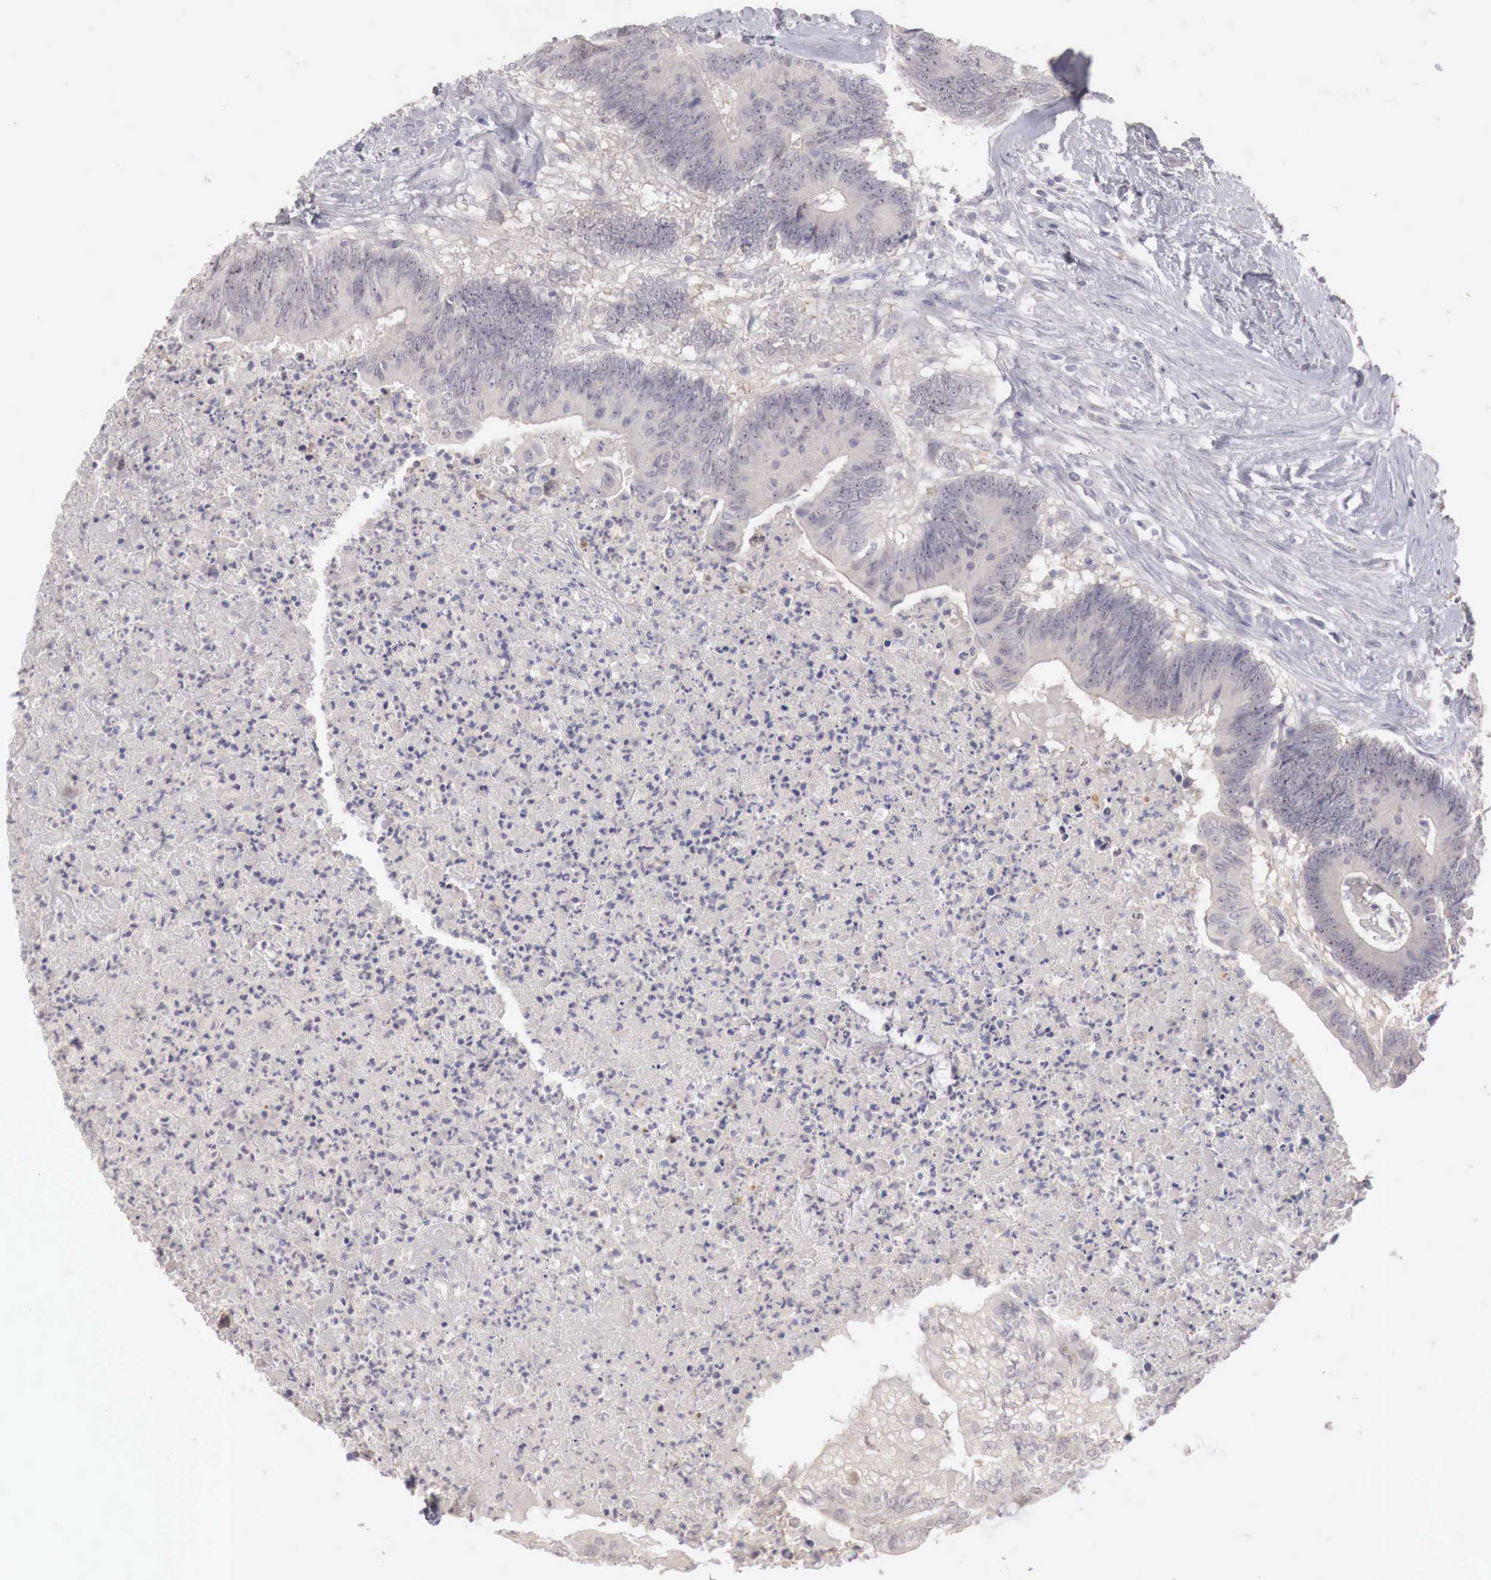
{"staining": {"intensity": "negative", "quantity": "none", "location": "none"}, "tissue": "colorectal cancer", "cell_type": "Tumor cells", "image_type": "cancer", "snomed": [{"axis": "morphology", "description": "Adenocarcinoma, NOS"}, {"axis": "topography", "description": "Colon"}], "caption": "Tumor cells are negative for brown protein staining in colorectal adenocarcinoma. (DAB (3,3'-diaminobenzidine) immunohistochemistry (IHC) visualized using brightfield microscopy, high magnification).", "gene": "GATA1", "patient": {"sex": "male", "age": 65}}